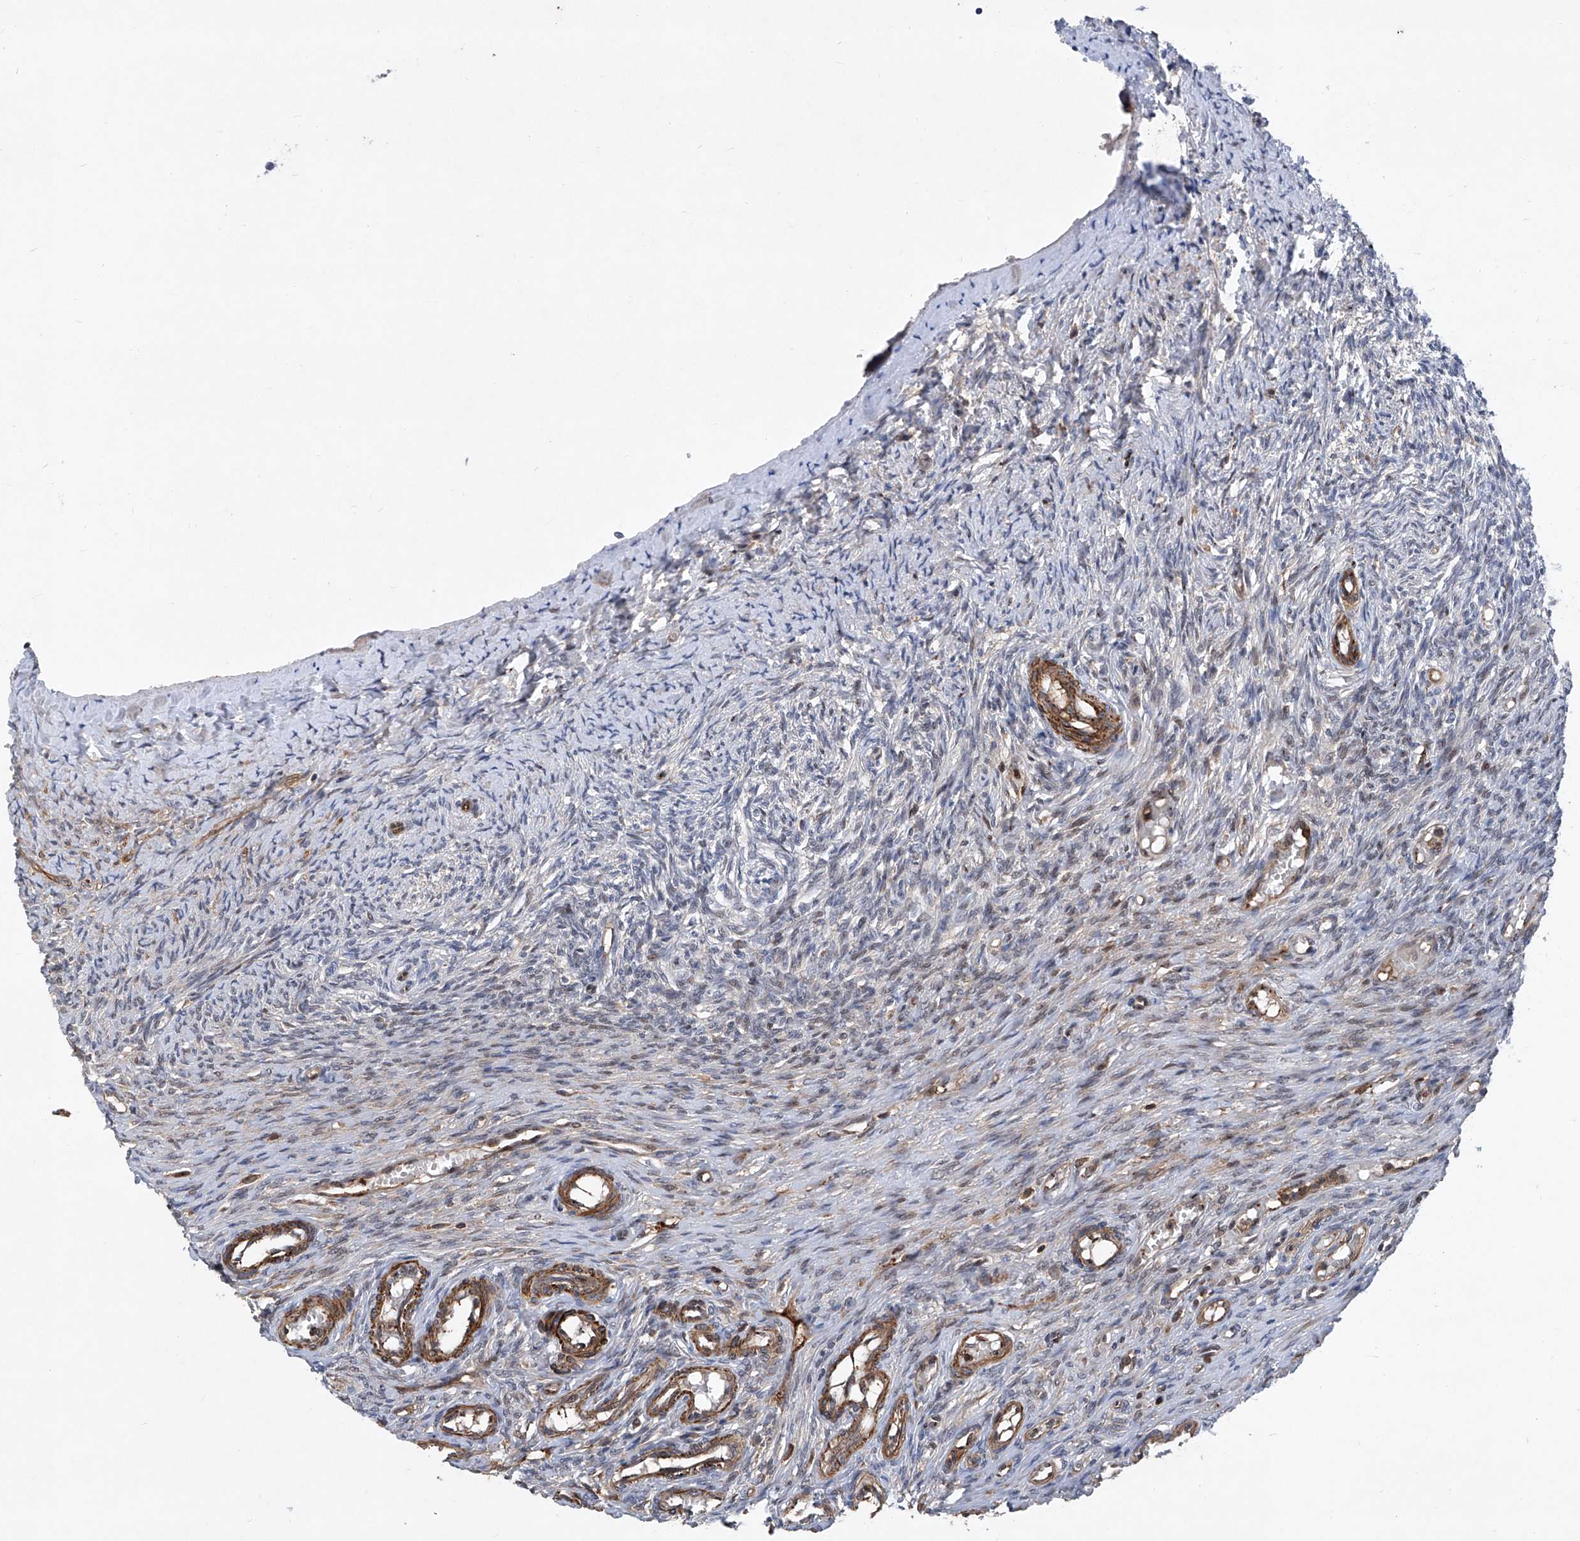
{"staining": {"intensity": "moderate", "quantity": ">75%", "location": "cytoplasmic/membranous"}, "tissue": "ovary", "cell_type": "Follicle cells", "image_type": "normal", "snomed": [{"axis": "morphology", "description": "Adenocarcinoma, NOS"}, {"axis": "topography", "description": "Endometrium"}], "caption": "A medium amount of moderate cytoplasmic/membranous positivity is present in approximately >75% of follicle cells in unremarkable ovary. (brown staining indicates protein expression, while blue staining denotes nuclei).", "gene": "NT5C3A", "patient": {"sex": "female", "age": 32}}